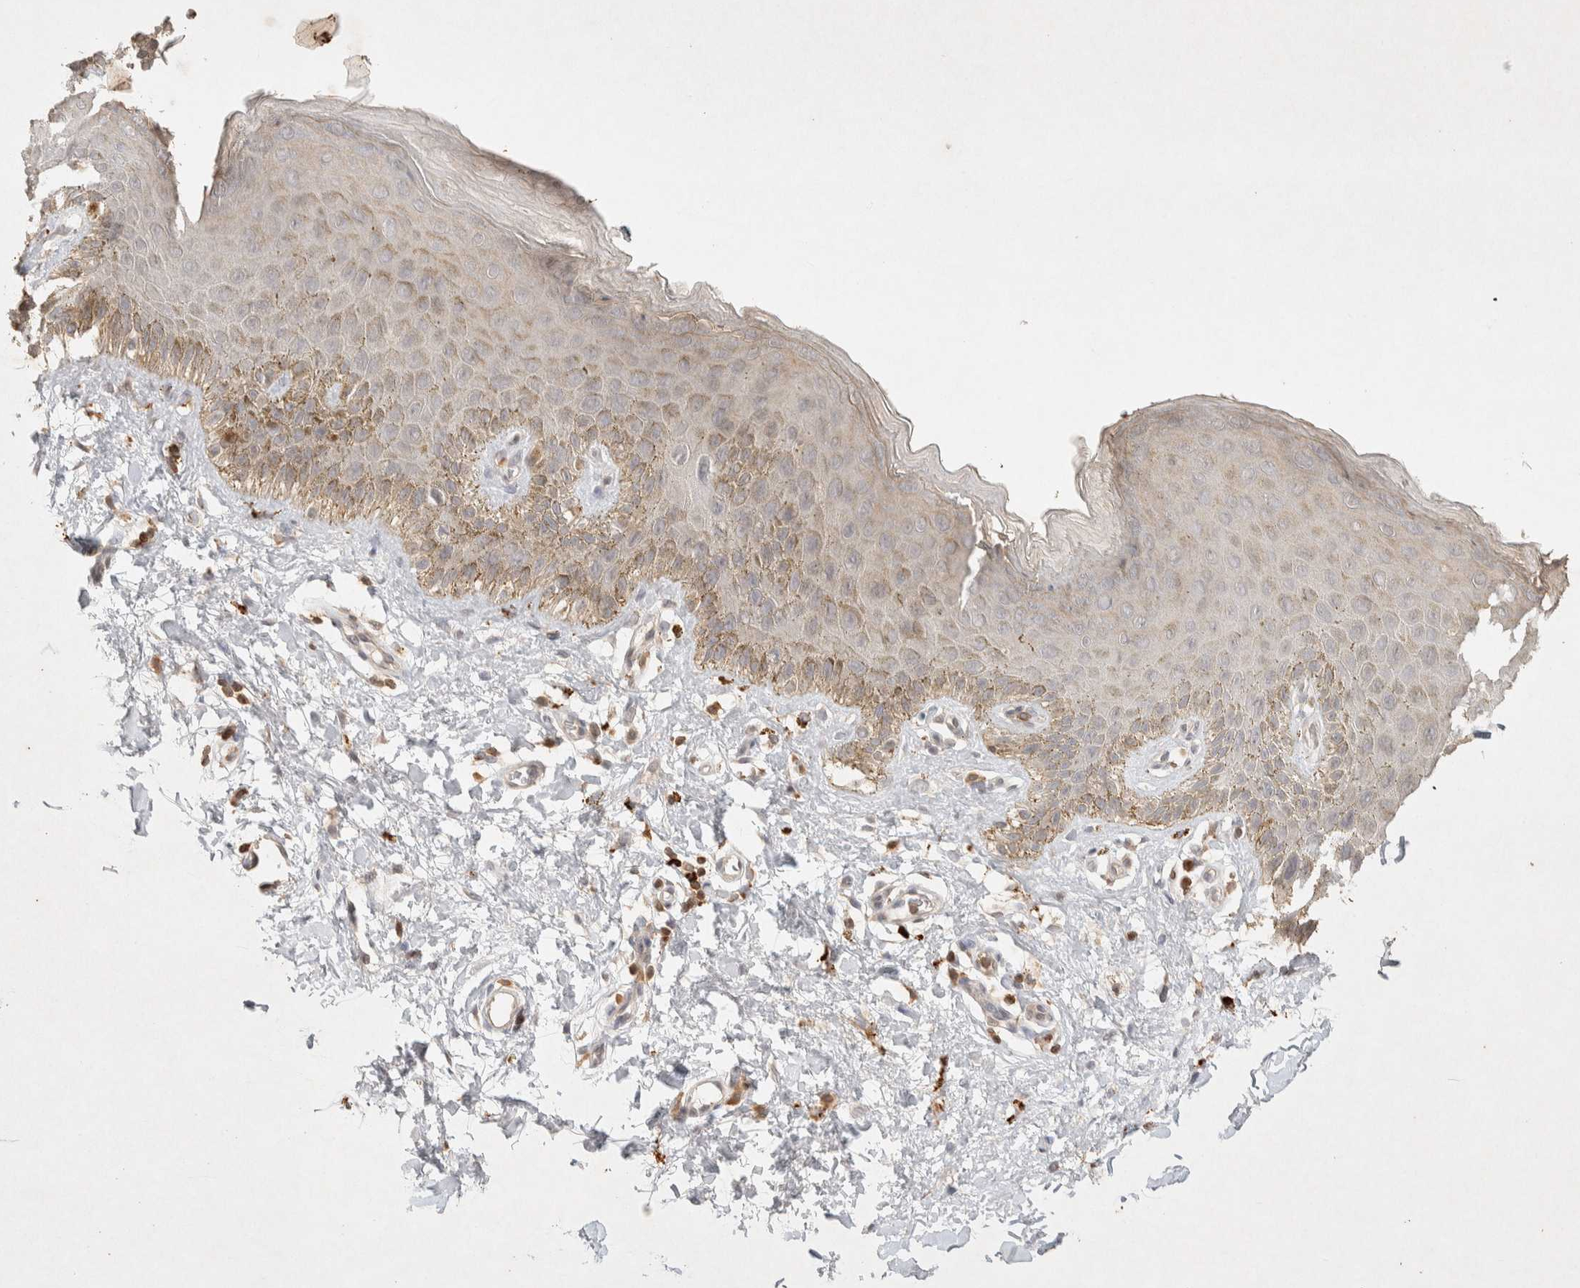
{"staining": {"intensity": "moderate", "quantity": "<25%", "location": "cytoplasmic/membranous"}, "tissue": "skin", "cell_type": "Epidermal cells", "image_type": "normal", "snomed": [{"axis": "morphology", "description": "Normal tissue, NOS"}, {"axis": "topography", "description": "Anal"}], "caption": "This photomicrograph demonstrates benign skin stained with immunohistochemistry (IHC) to label a protein in brown. The cytoplasmic/membranous of epidermal cells show moderate positivity for the protein. Nuclei are counter-stained blue.", "gene": "RAC2", "patient": {"sex": "male", "age": 44}}